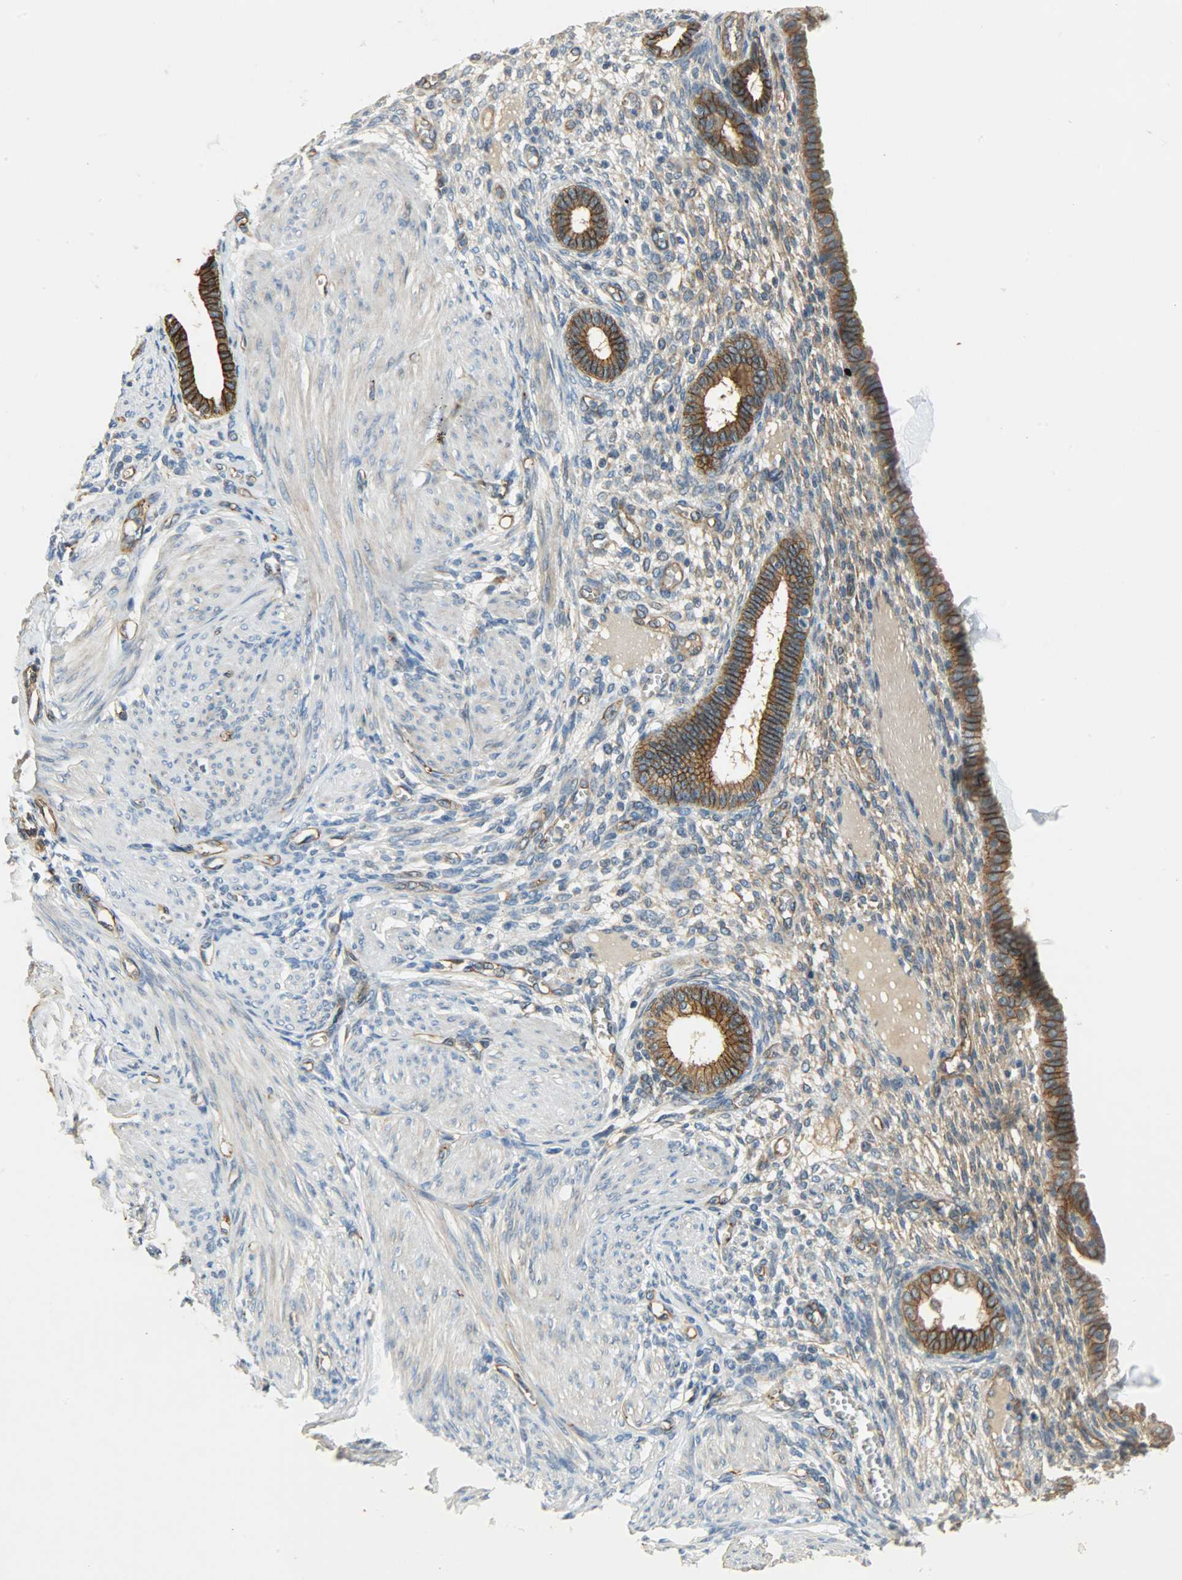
{"staining": {"intensity": "weak", "quantity": "25%-75%", "location": "cytoplasmic/membranous"}, "tissue": "endometrium", "cell_type": "Cells in endometrial stroma", "image_type": "normal", "snomed": [{"axis": "morphology", "description": "Normal tissue, NOS"}, {"axis": "topography", "description": "Endometrium"}], "caption": "DAB immunohistochemical staining of unremarkable human endometrium exhibits weak cytoplasmic/membranous protein staining in approximately 25%-75% of cells in endometrial stroma.", "gene": "KIAA1217", "patient": {"sex": "female", "age": 72}}